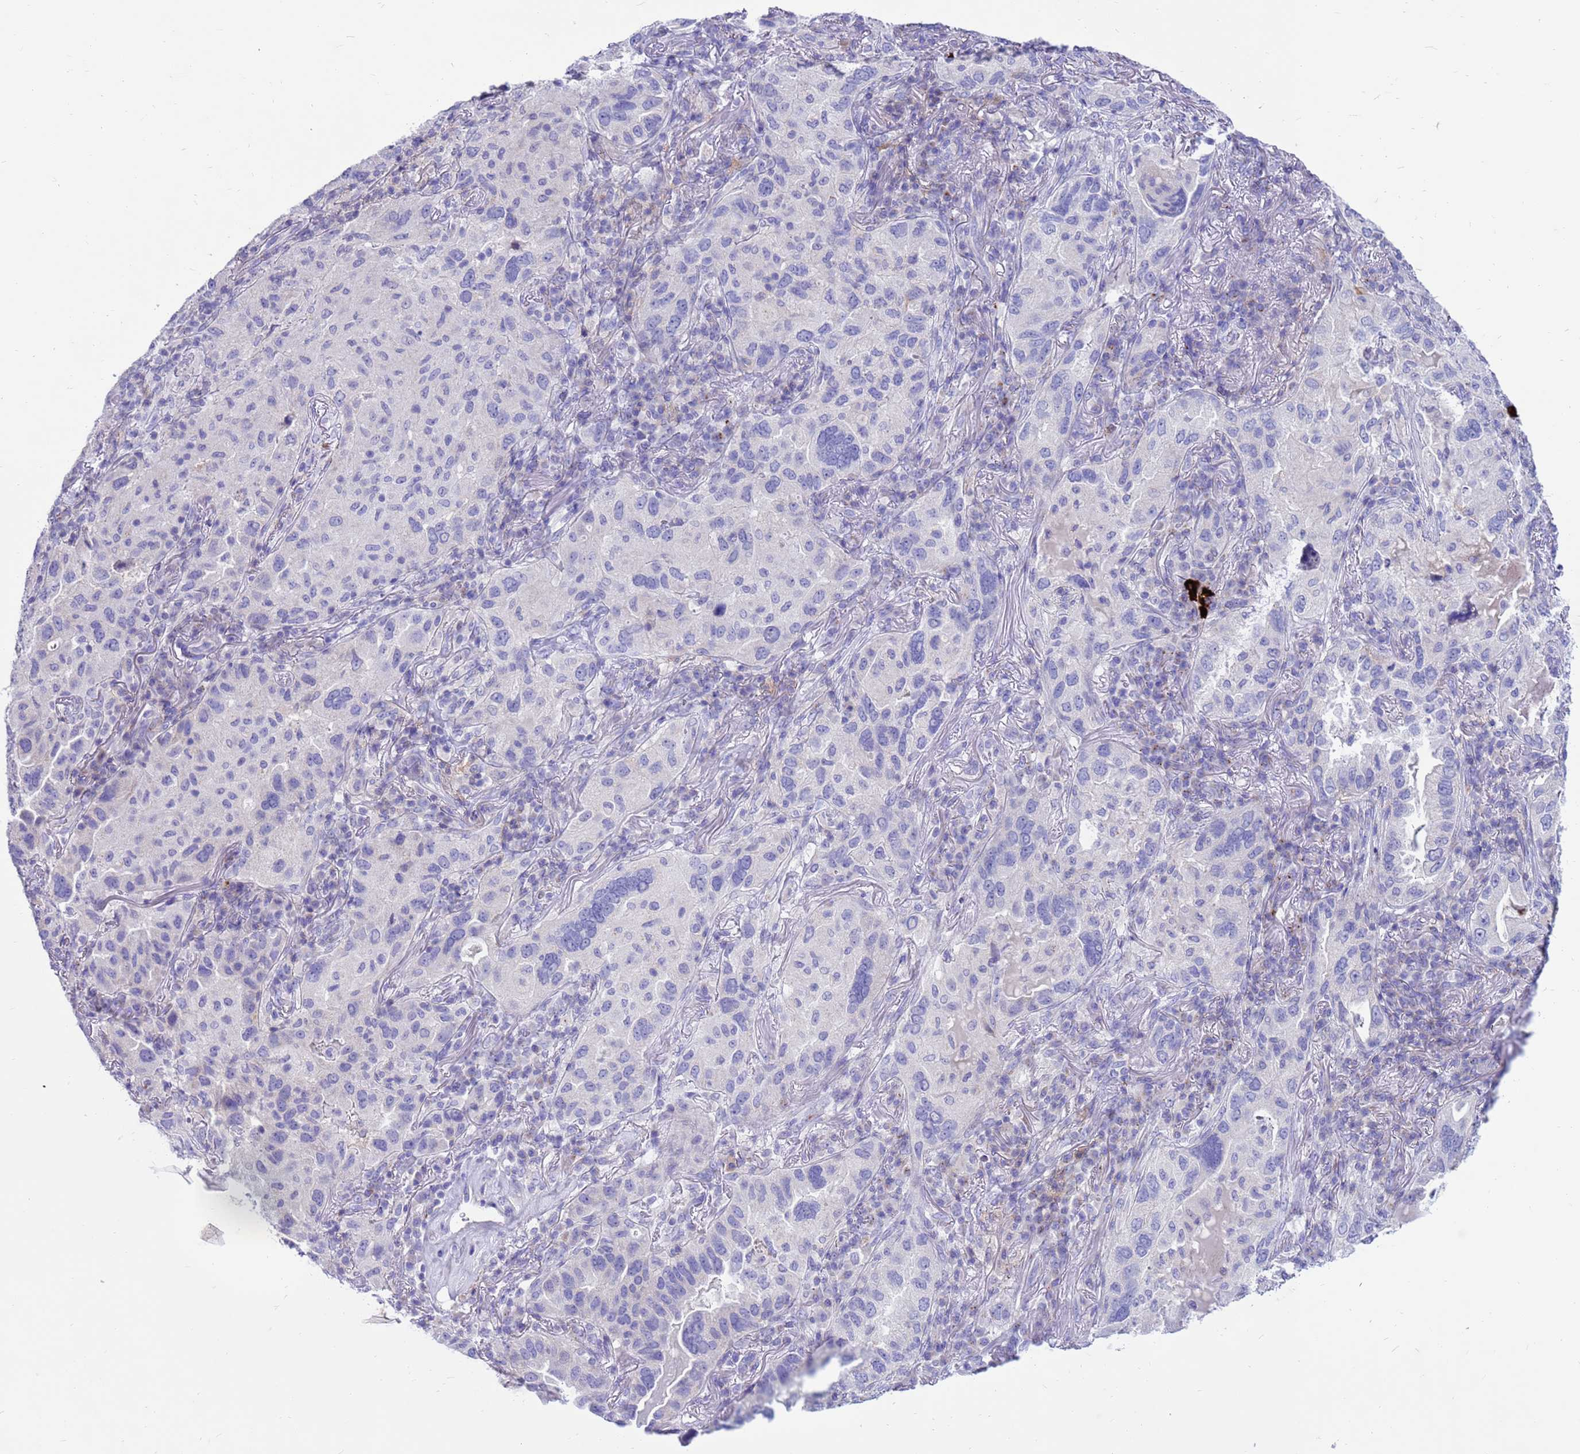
{"staining": {"intensity": "negative", "quantity": "none", "location": "none"}, "tissue": "lung cancer", "cell_type": "Tumor cells", "image_type": "cancer", "snomed": [{"axis": "morphology", "description": "Adenocarcinoma, NOS"}, {"axis": "topography", "description": "Lung"}], "caption": "A high-resolution photomicrograph shows immunohistochemistry staining of lung cancer, which exhibits no significant positivity in tumor cells.", "gene": "PDE10A", "patient": {"sex": "female", "age": 69}}